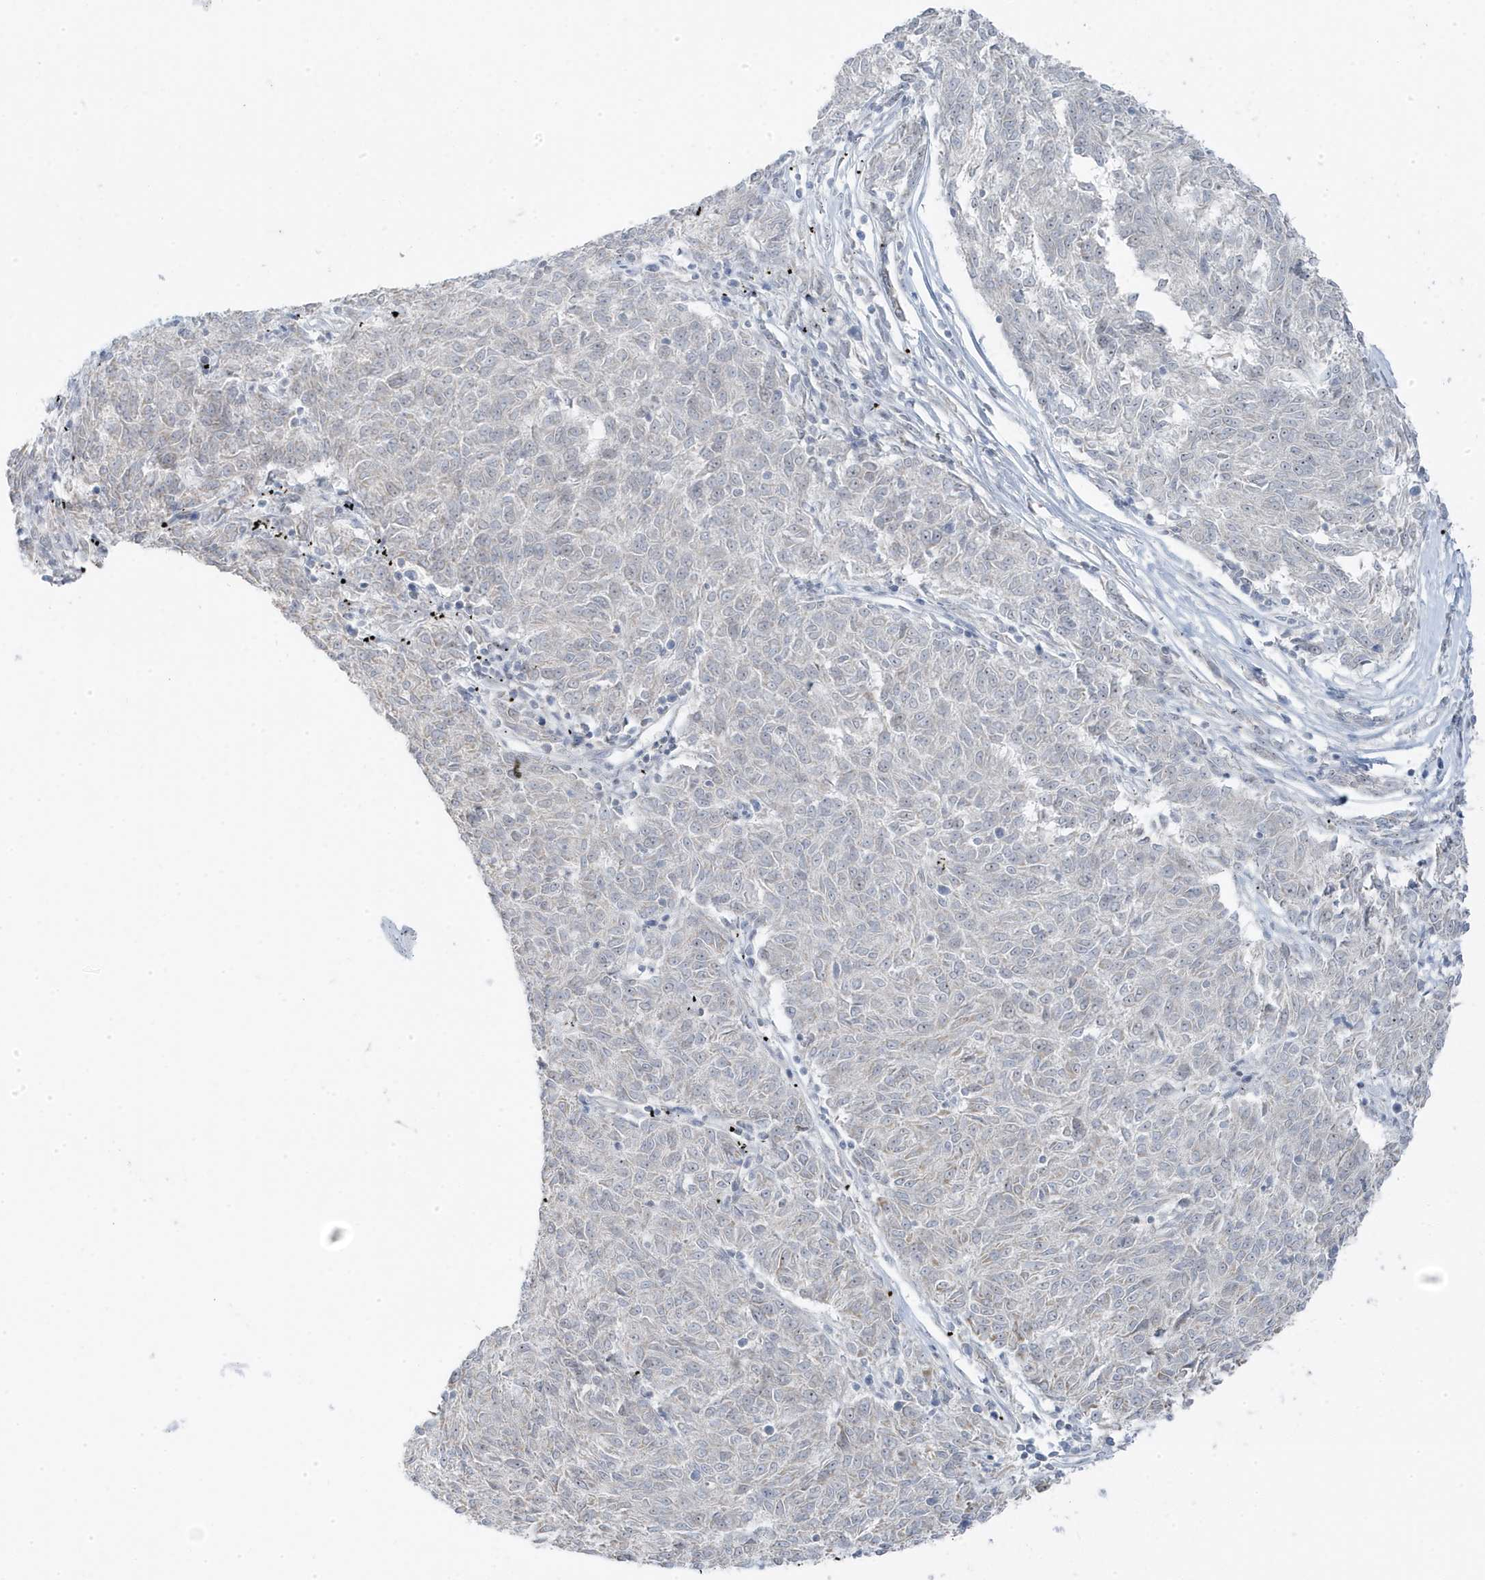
{"staining": {"intensity": "negative", "quantity": "none", "location": "none"}, "tissue": "melanoma", "cell_type": "Tumor cells", "image_type": "cancer", "snomed": [{"axis": "morphology", "description": "Malignant melanoma, NOS"}, {"axis": "topography", "description": "Skin"}], "caption": "An IHC image of malignant melanoma is shown. There is no staining in tumor cells of malignant melanoma.", "gene": "TSEN15", "patient": {"sex": "female", "age": 72}}